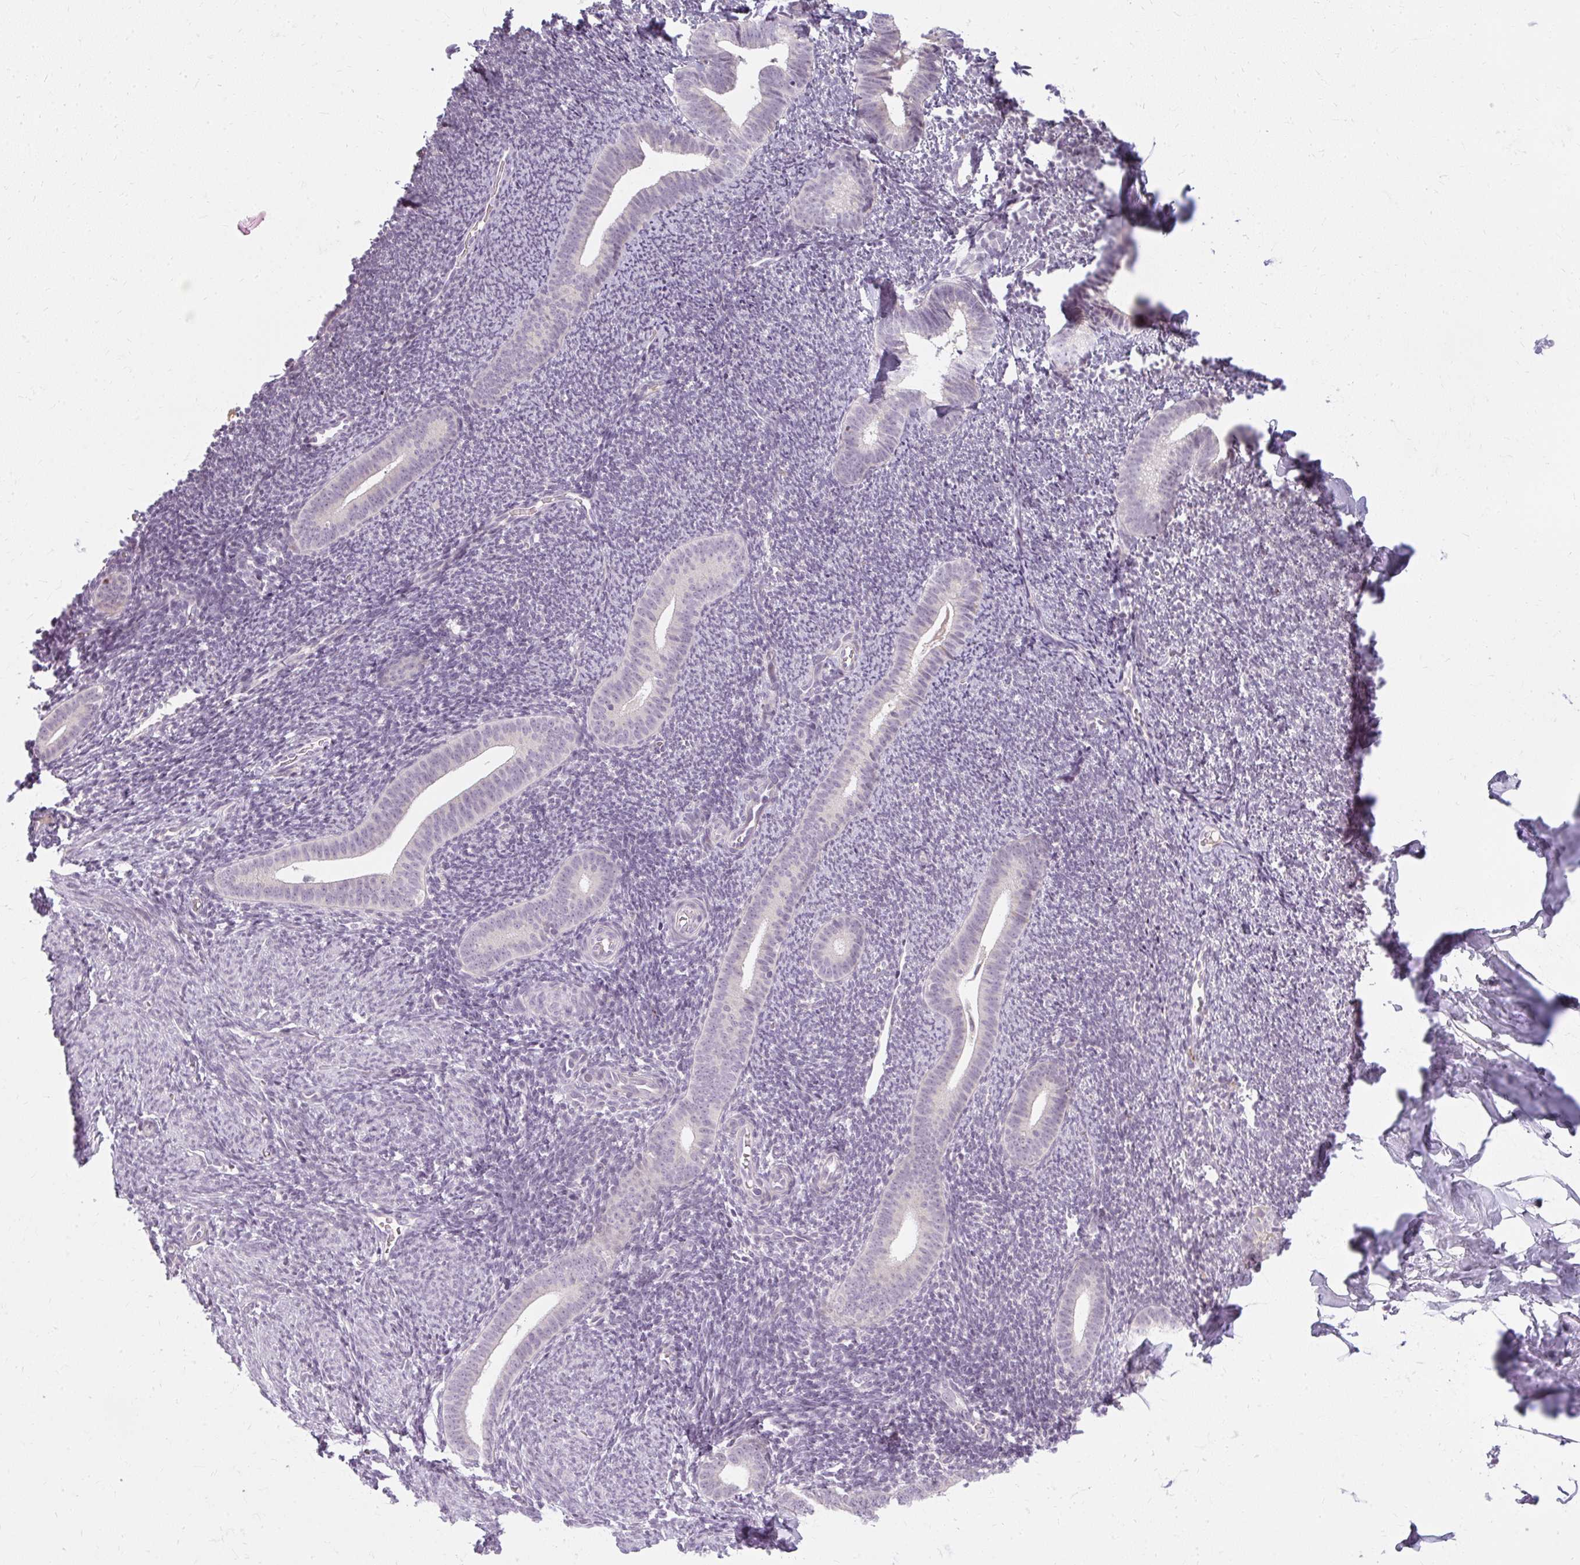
{"staining": {"intensity": "negative", "quantity": "none", "location": "none"}, "tissue": "endometrium", "cell_type": "Cells in endometrial stroma", "image_type": "normal", "snomed": [{"axis": "morphology", "description": "Normal tissue, NOS"}, {"axis": "topography", "description": "Endometrium"}], "caption": "The image demonstrates no significant staining in cells in endometrial stroma of endometrium.", "gene": "ZFYVE26", "patient": {"sex": "female", "age": 39}}